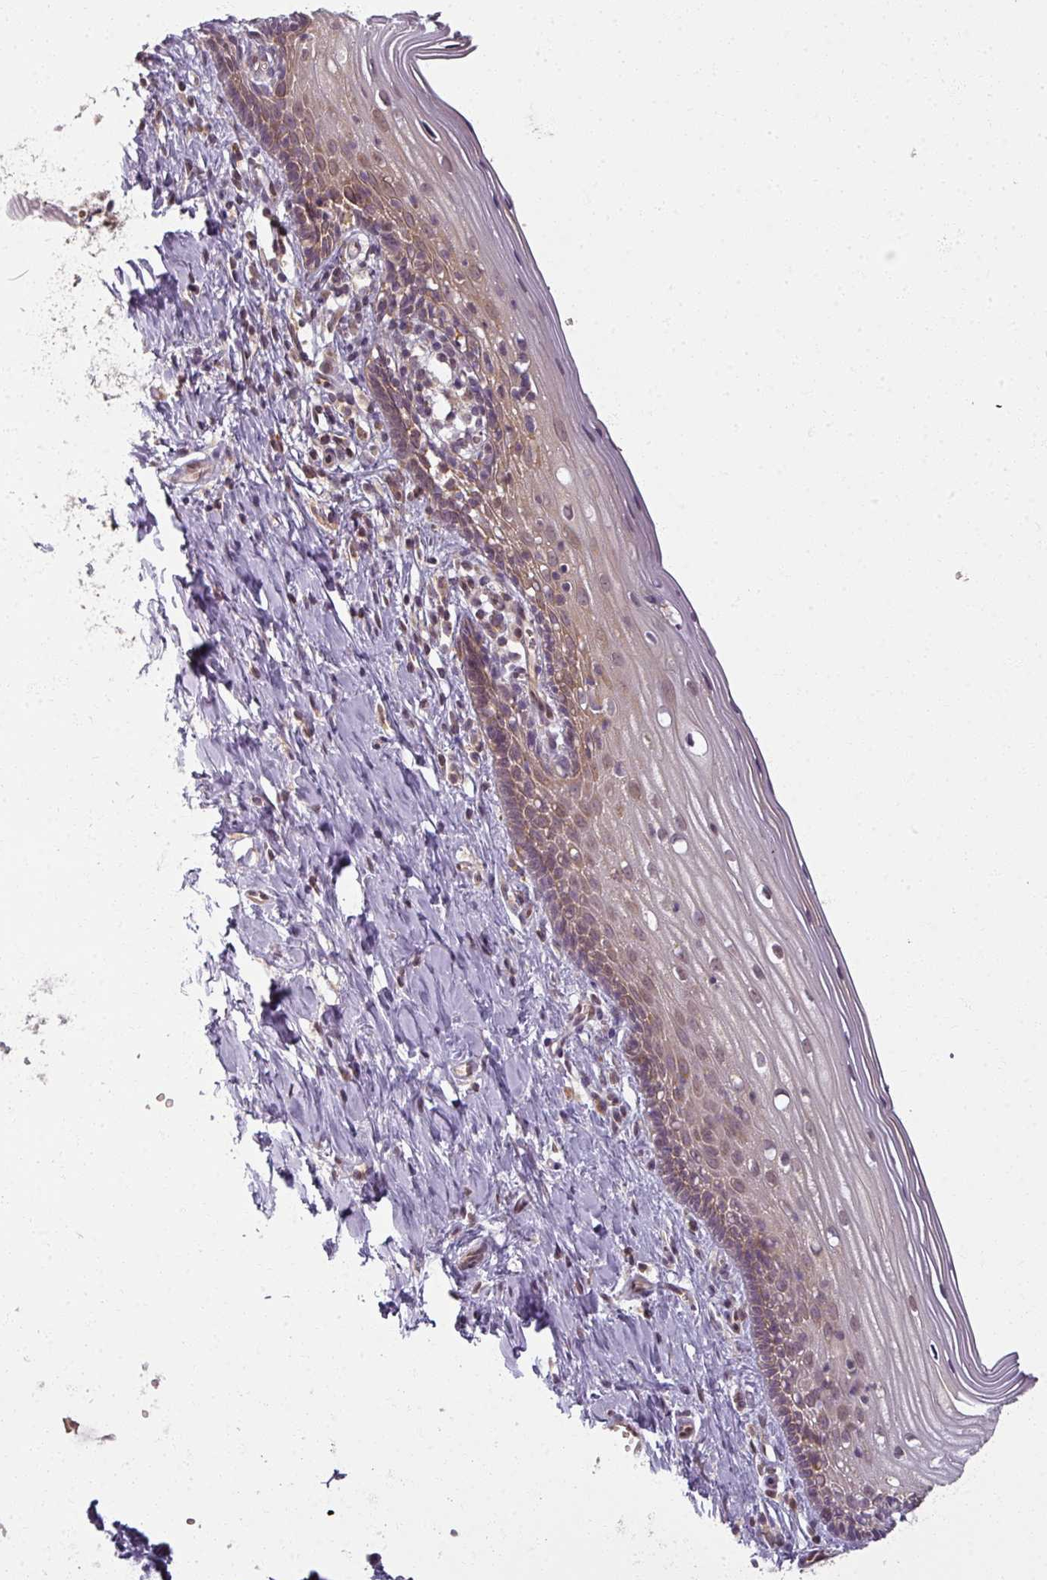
{"staining": {"intensity": "moderate", "quantity": "25%-75%", "location": "cytoplasmic/membranous"}, "tissue": "cervix", "cell_type": "Glandular cells", "image_type": "normal", "snomed": [{"axis": "morphology", "description": "Normal tissue, NOS"}, {"axis": "topography", "description": "Cervix"}], "caption": "Approximately 25%-75% of glandular cells in benign human cervix demonstrate moderate cytoplasmic/membranous protein positivity as visualized by brown immunohistochemical staining.", "gene": "AGPAT4", "patient": {"sex": "female", "age": 44}}